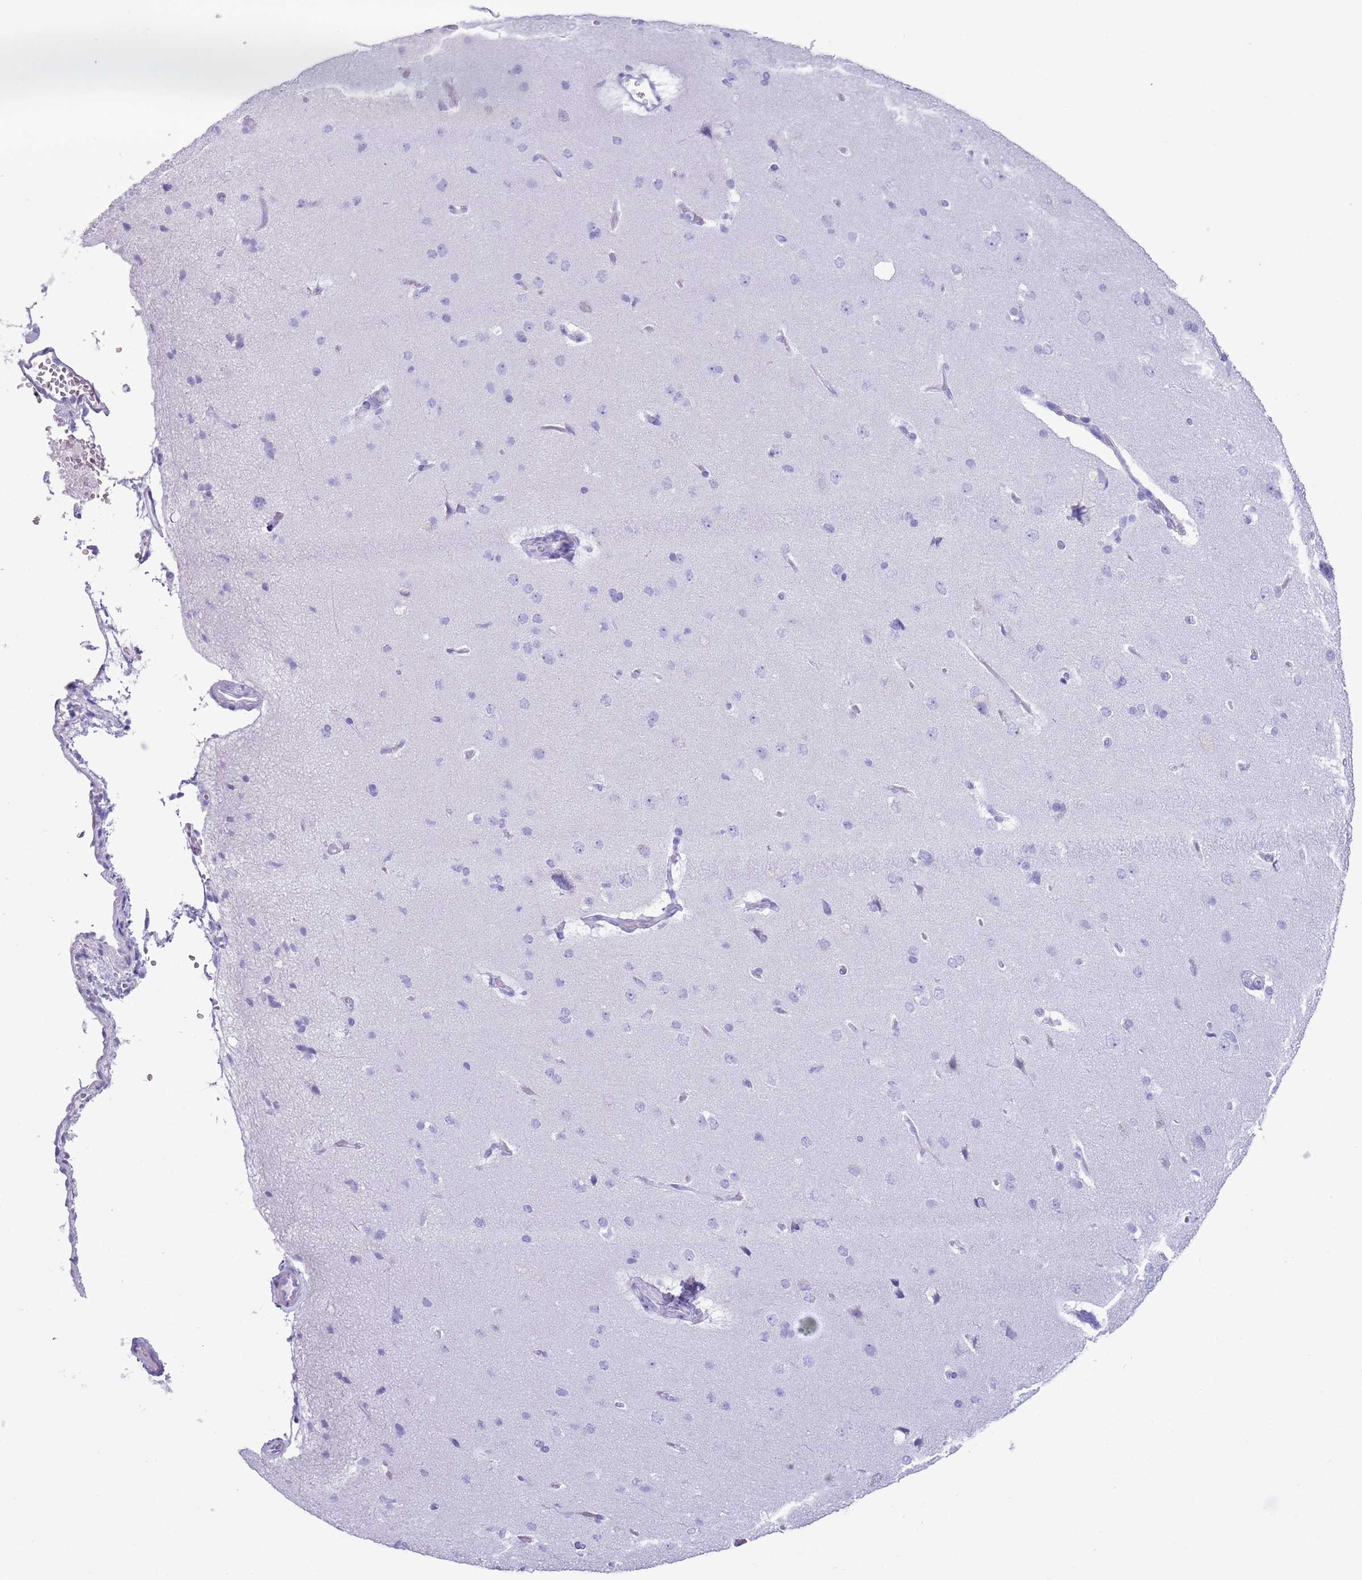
{"staining": {"intensity": "negative", "quantity": "none", "location": "none"}, "tissue": "cerebral cortex", "cell_type": "Endothelial cells", "image_type": "normal", "snomed": [{"axis": "morphology", "description": "Normal tissue, NOS"}, {"axis": "topography", "description": "Cerebral cortex"}], "caption": "Cerebral cortex stained for a protein using IHC exhibits no positivity endothelial cells.", "gene": "ENSG00000263020", "patient": {"sex": "male", "age": 62}}